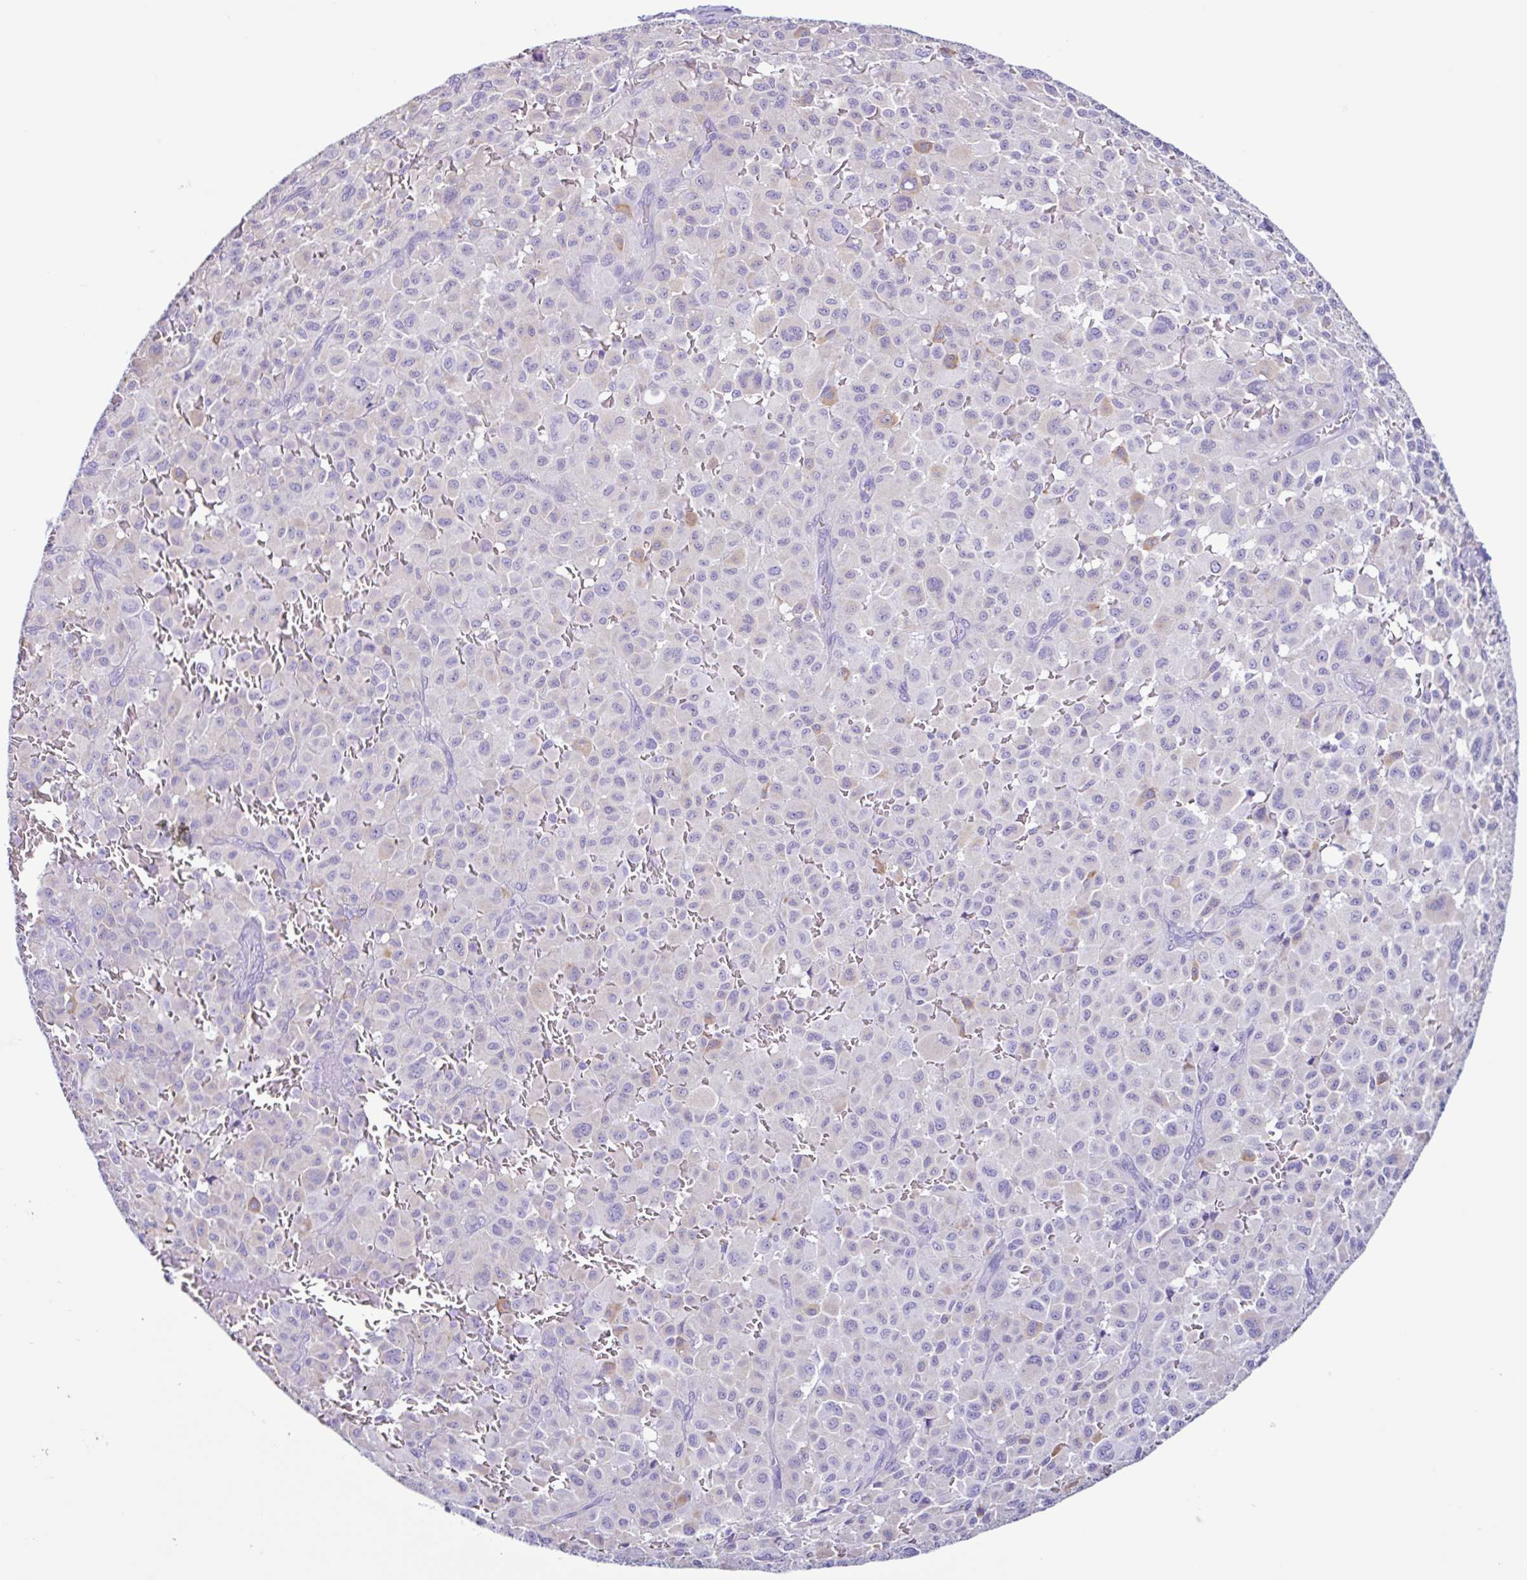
{"staining": {"intensity": "negative", "quantity": "none", "location": "none"}, "tissue": "melanoma", "cell_type": "Tumor cells", "image_type": "cancer", "snomed": [{"axis": "morphology", "description": "Malignant melanoma, NOS"}, {"axis": "topography", "description": "Skin"}], "caption": "Protein analysis of malignant melanoma displays no significant positivity in tumor cells.", "gene": "PIGF", "patient": {"sex": "female", "age": 74}}